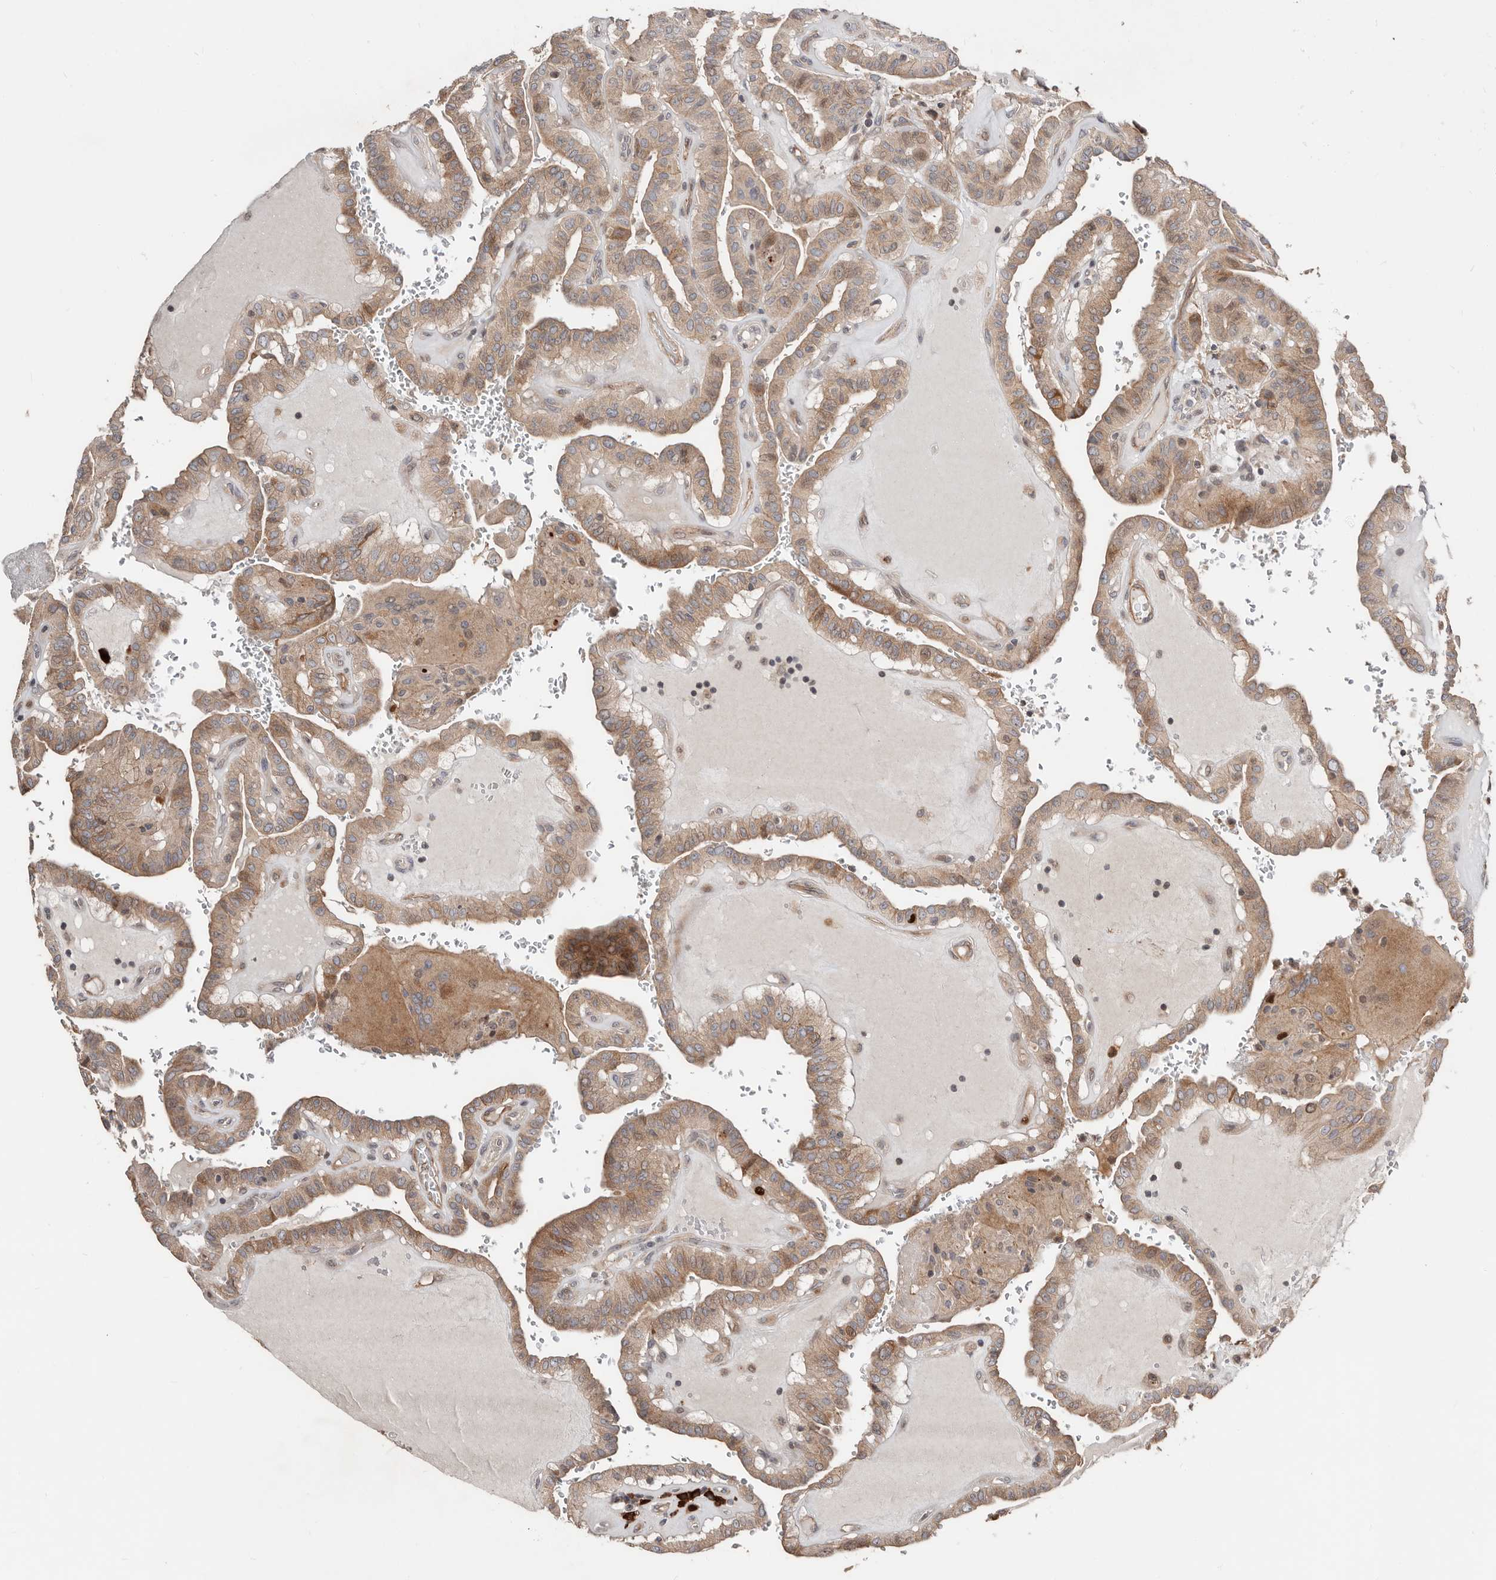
{"staining": {"intensity": "moderate", "quantity": ">75%", "location": "cytoplasmic/membranous"}, "tissue": "thyroid cancer", "cell_type": "Tumor cells", "image_type": "cancer", "snomed": [{"axis": "morphology", "description": "Papillary adenocarcinoma, NOS"}, {"axis": "topography", "description": "Thyroid gland"}], "caption": "Moderate cytoplasmic/membranous staining is identified in about >75% of tumor cells in thyroid papillary adenocarcinoma. Nuclei are stained in blue.", "gene": "SMYD4", "patient": {"sex": "male", "age": 77}}